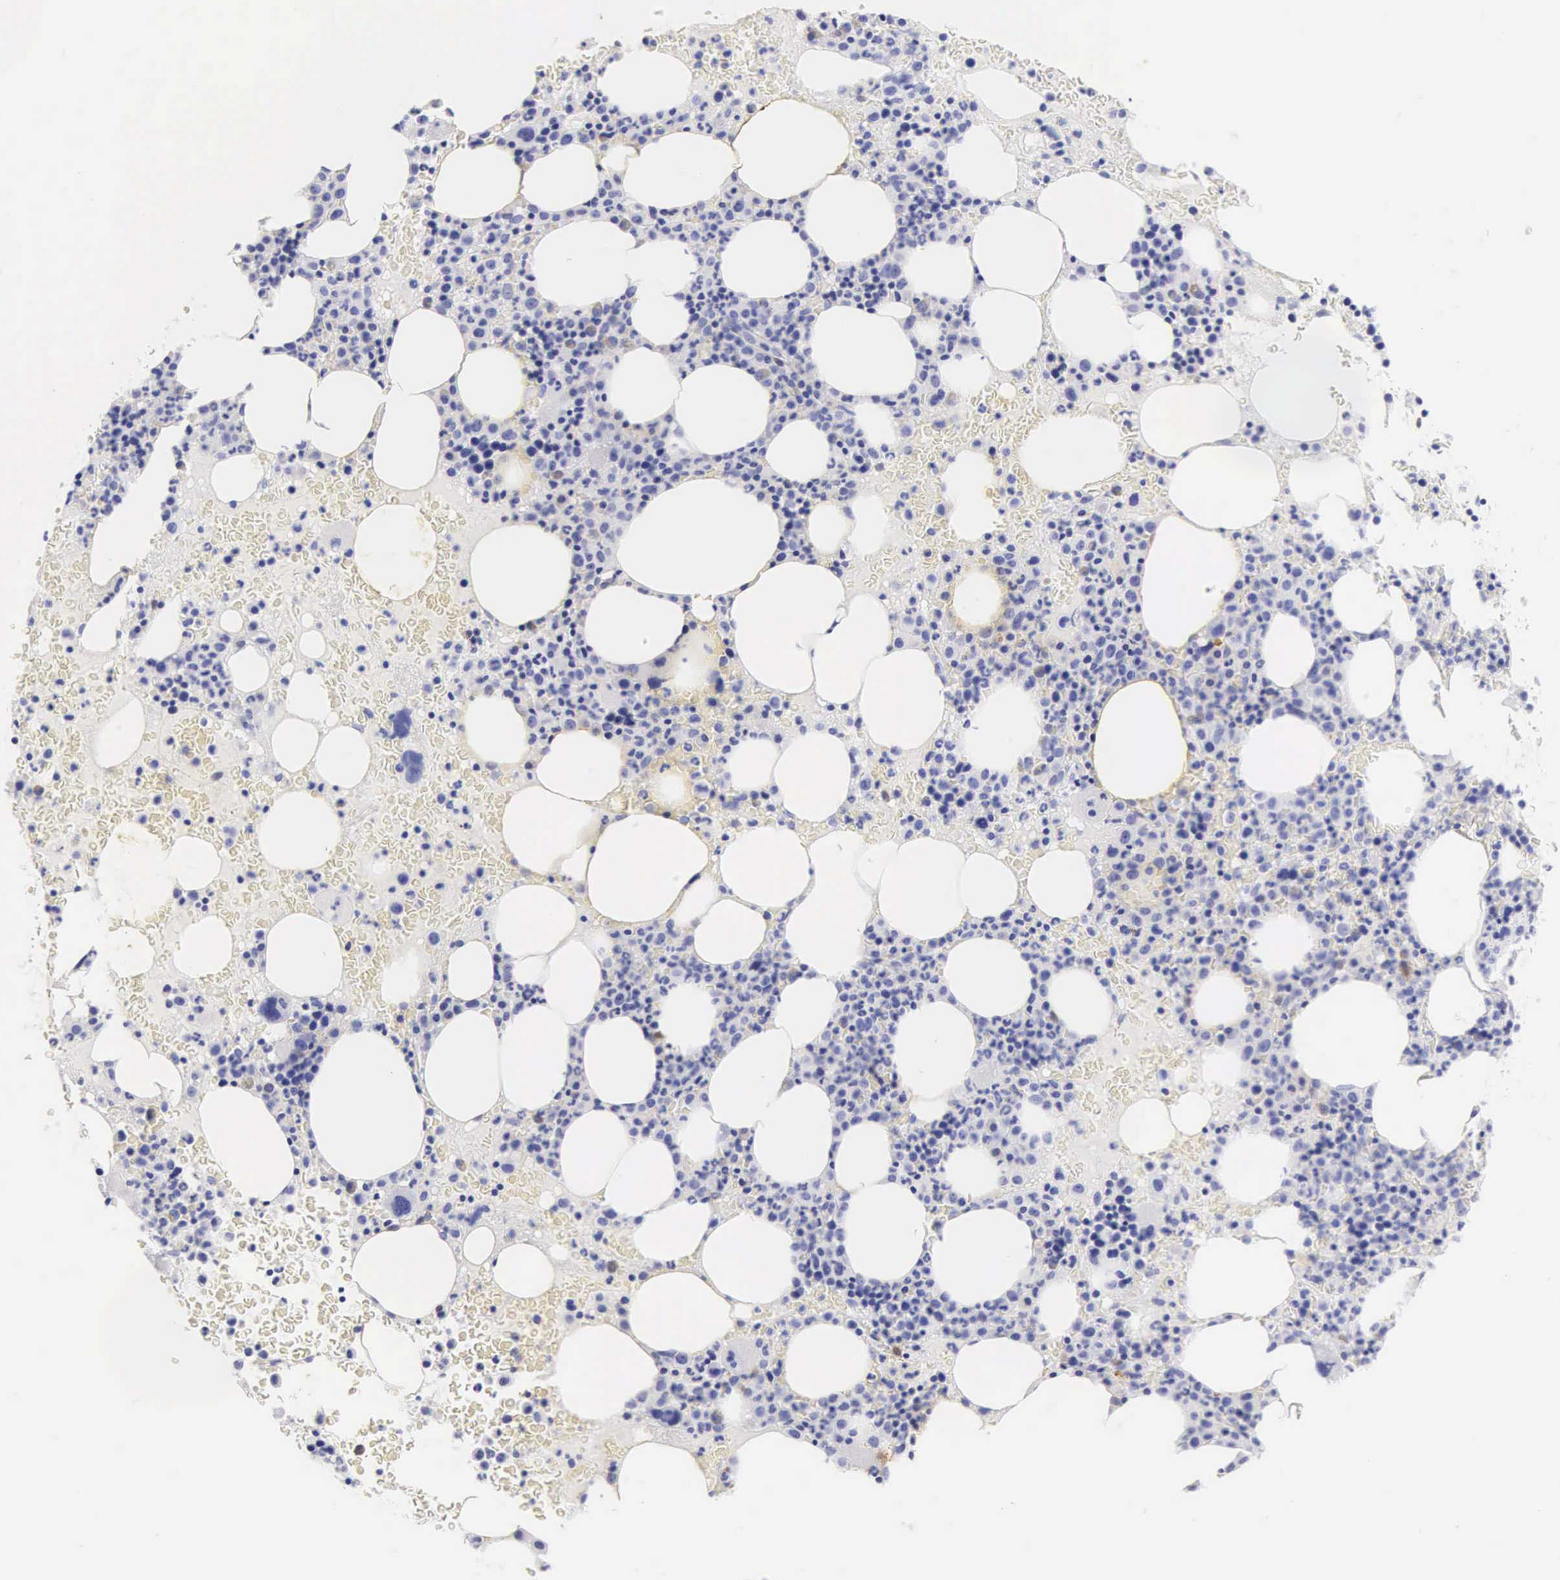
{"staining": {"intensity": "negative", "quantity": "none", "location": "none"}, "tissue": "bone marrow", "cell_type": "Hematopoietic cells", "image_type": "normal", "snomed": [{"axis": "morphology", "description": "Normal tissue, NOS"}, {"axis": "topography", "description": "Bone marrow"}], "caption": "The histopathology image displays no significant expression in hematopoietic cells of bone marrow.", "gene": "CDKN2A", "patient": {"sex": "female", "age": 88}}